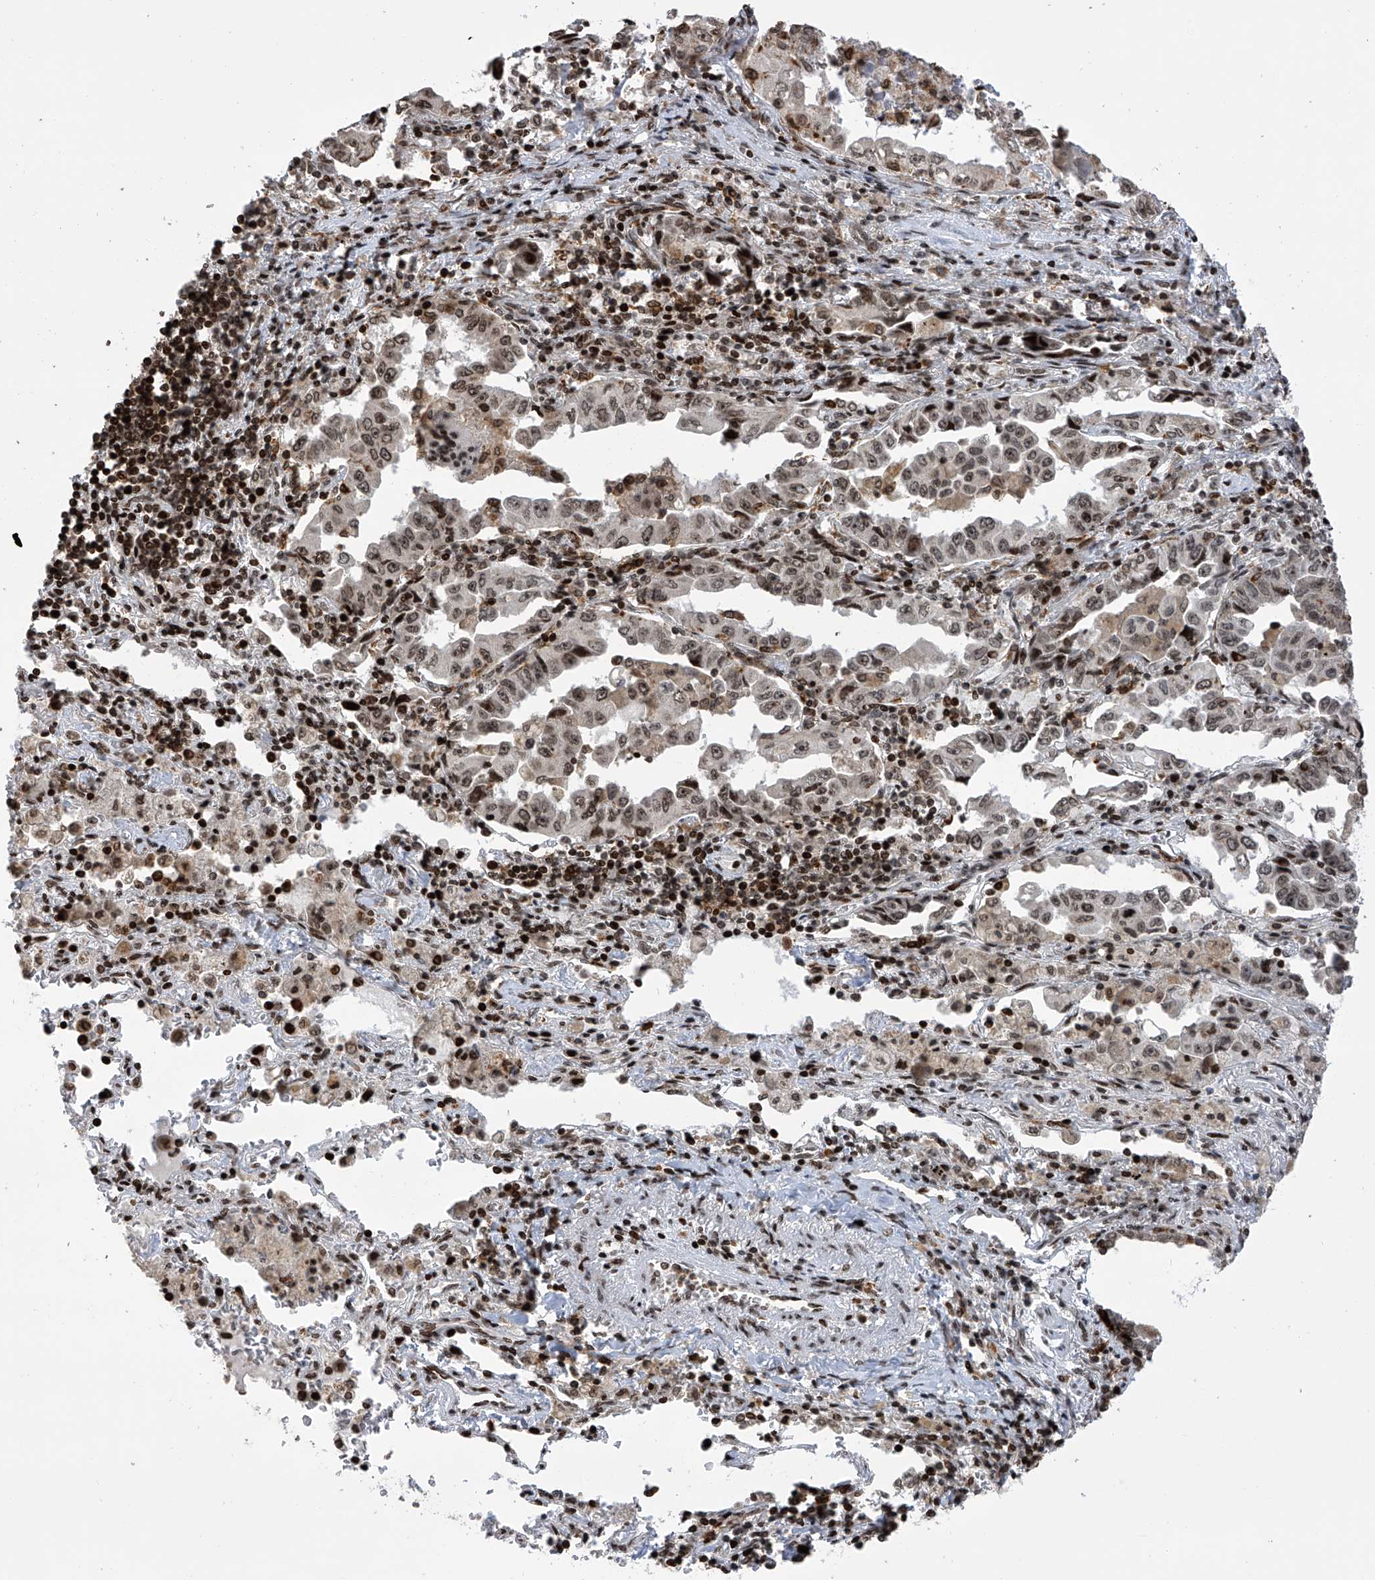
{"staining": {"intensity": "moderate", "quantity": ">75%", "location": "nuclear"}, "tissue": "lung cancer", "cell_type": "Tumor cells", "image_type": "cancer", "snomed": [{"axis": "morphology", "description": "Adenocarcinoma, NOS"}, {"axis": "topography", "description": "Lung"}], "caption": "Immunohistochemical staining of lung adenocarcinoma demonstrates medium levels of moderate nuclear staining in approximately >75% of tumor cells.", "gene": "PAK1IP1", "patient": {"sex": "female", "age": 51}}